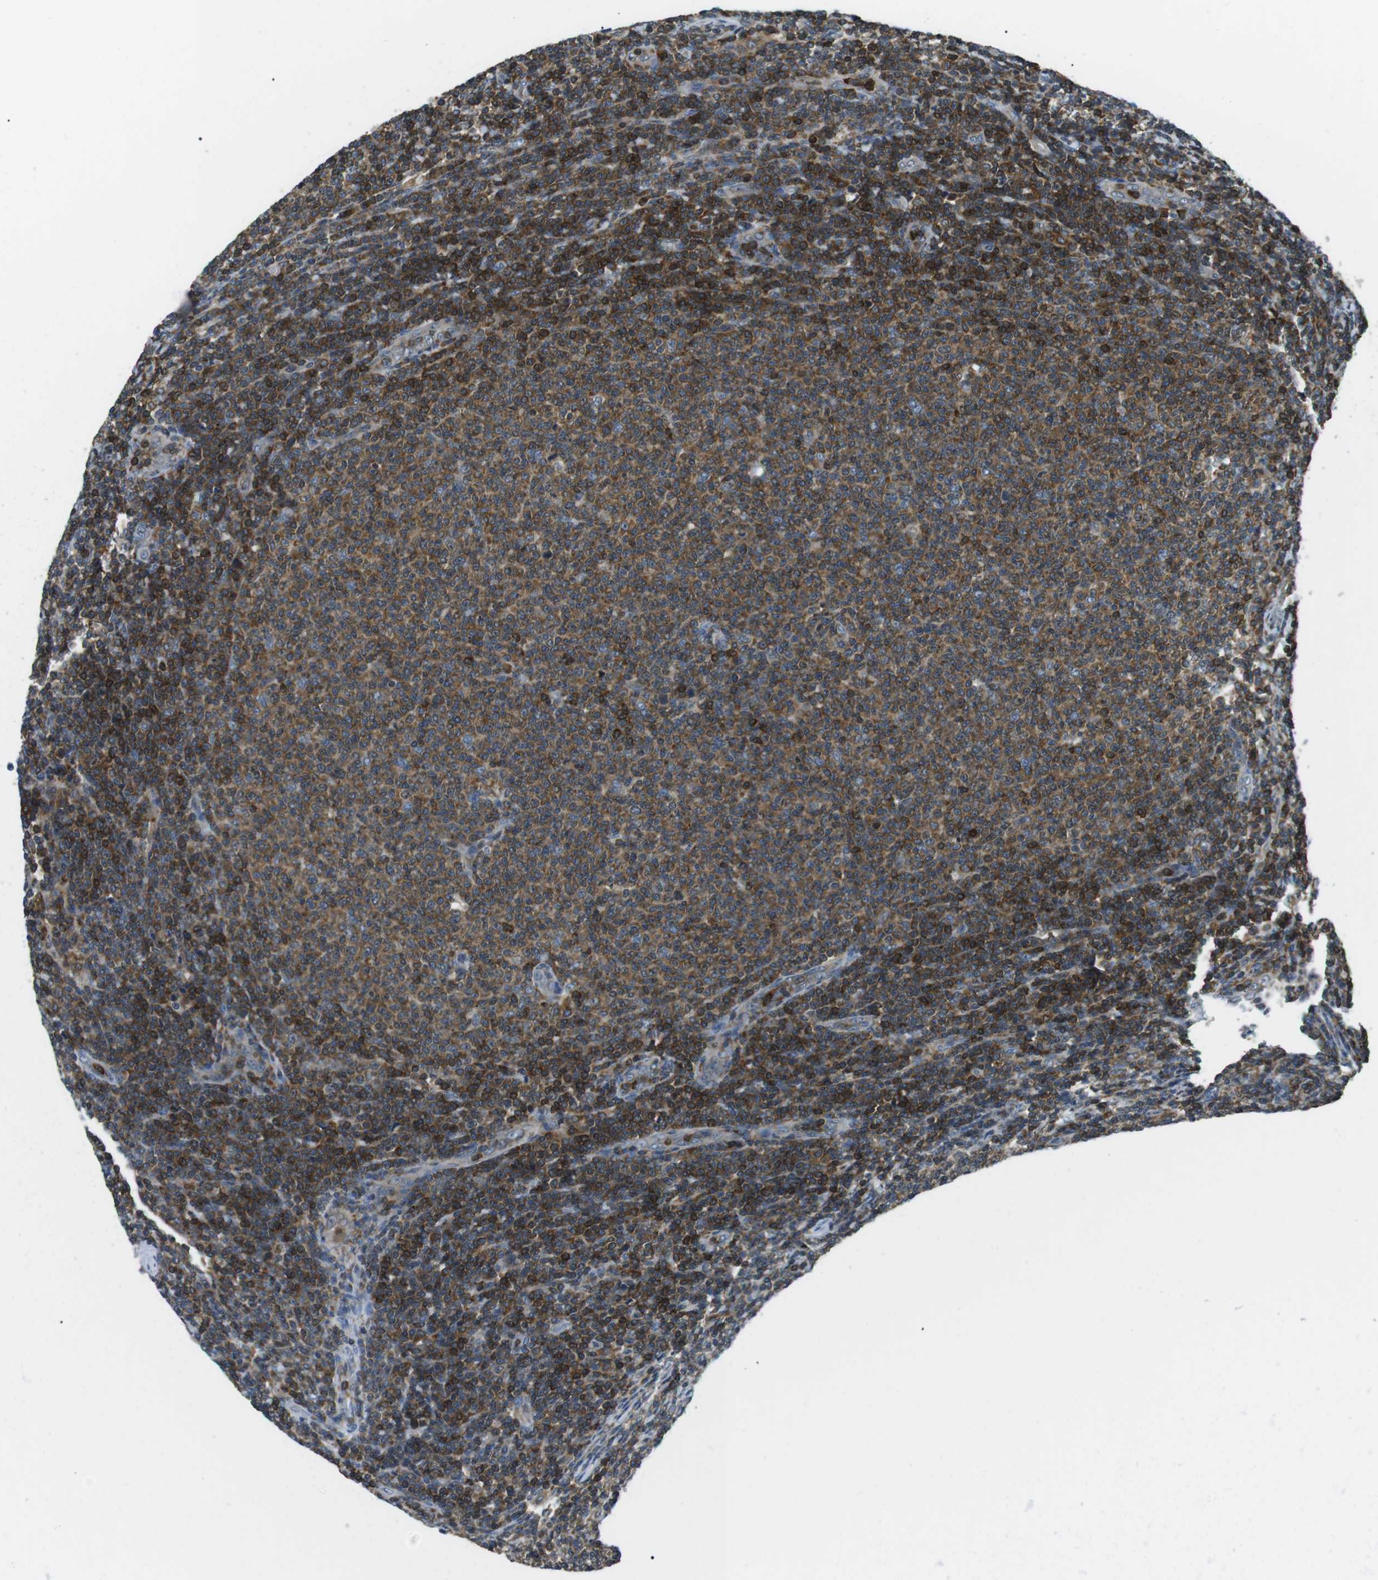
{"staining": {"intensity": "strong", "quantity": ">75%", "location": "cytoplasmic/membranous"}, "tissue": "lymphoma", "cell_type": "Tumor cells", "image_type": "cancer", "snomed": [{"axis": "morphology", "description": "Malignant lymphoma, non-Hodgkin's type, Low grade"}, {"axis": "topography", "description": "Lymph node"}], "caption": "Immunohistochemistry (IHC) of human malignant lymphoma, non-Hodgkin's type (low-grade) exhibits high levels of strong cytoplasmic/membranous positivity in approximately >75% of tumor cells. (DAB IHC with brightfield microscopy, high magnification).", "gene": "STK10", "patient": {"sex": "male", "age": 66}}